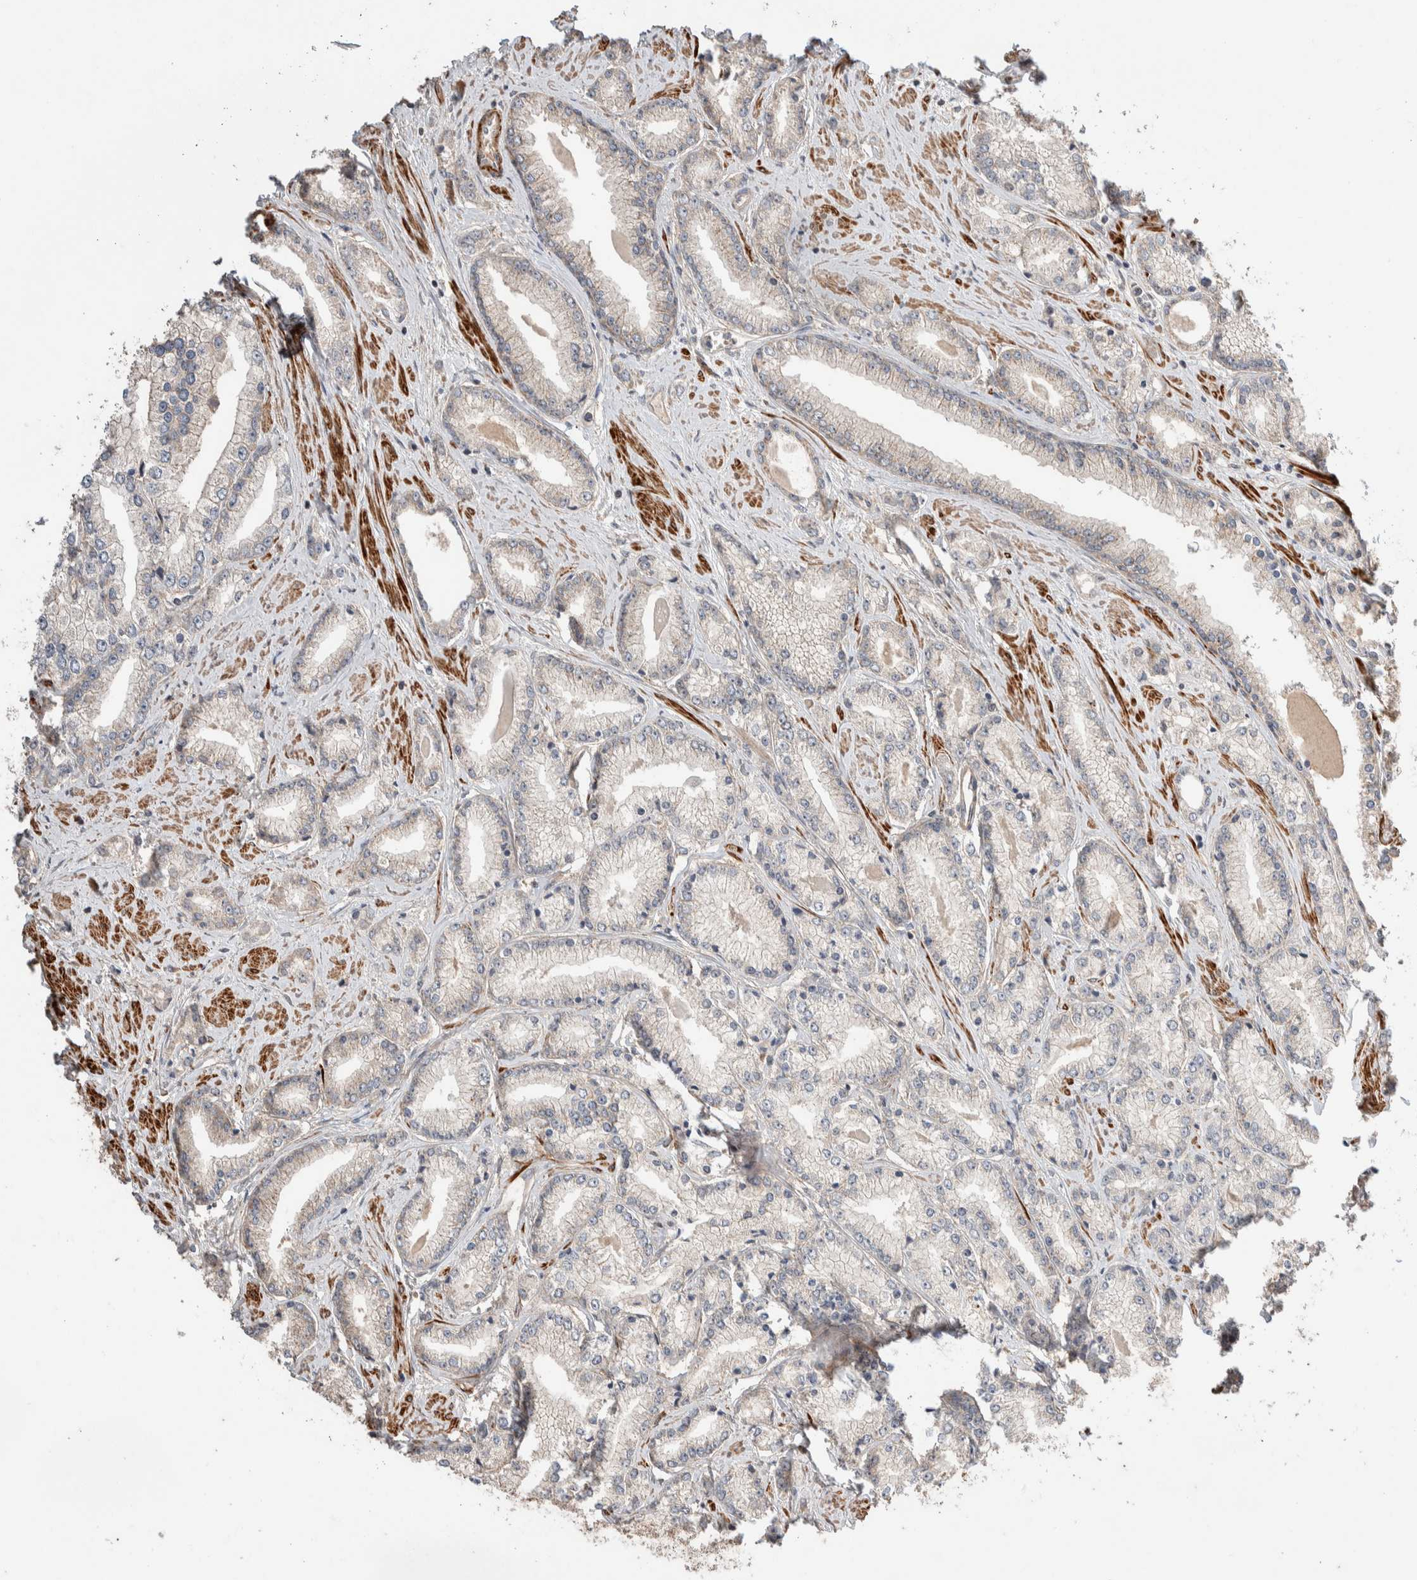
{"staining": {"intensity": "negative", "quantity": "none", "location": "none"}, "tissue": "prostate cancer", "cell_type": "Tumor cells", "image_type": "cancer", "snomed": [{"axis": "morphology", "description": "Adenocarcinoma, Low grade"}, {"axis": "topography", "description": "Prostate"}], "caption": "Immunohistochemistry image of human adenocarcinoma (low-grade) (prostate) stained for a protein (brown), which displays no positivity in tumor cells.", "gene": "WDR91", "patient": {"sex": "male", "age": 62}}